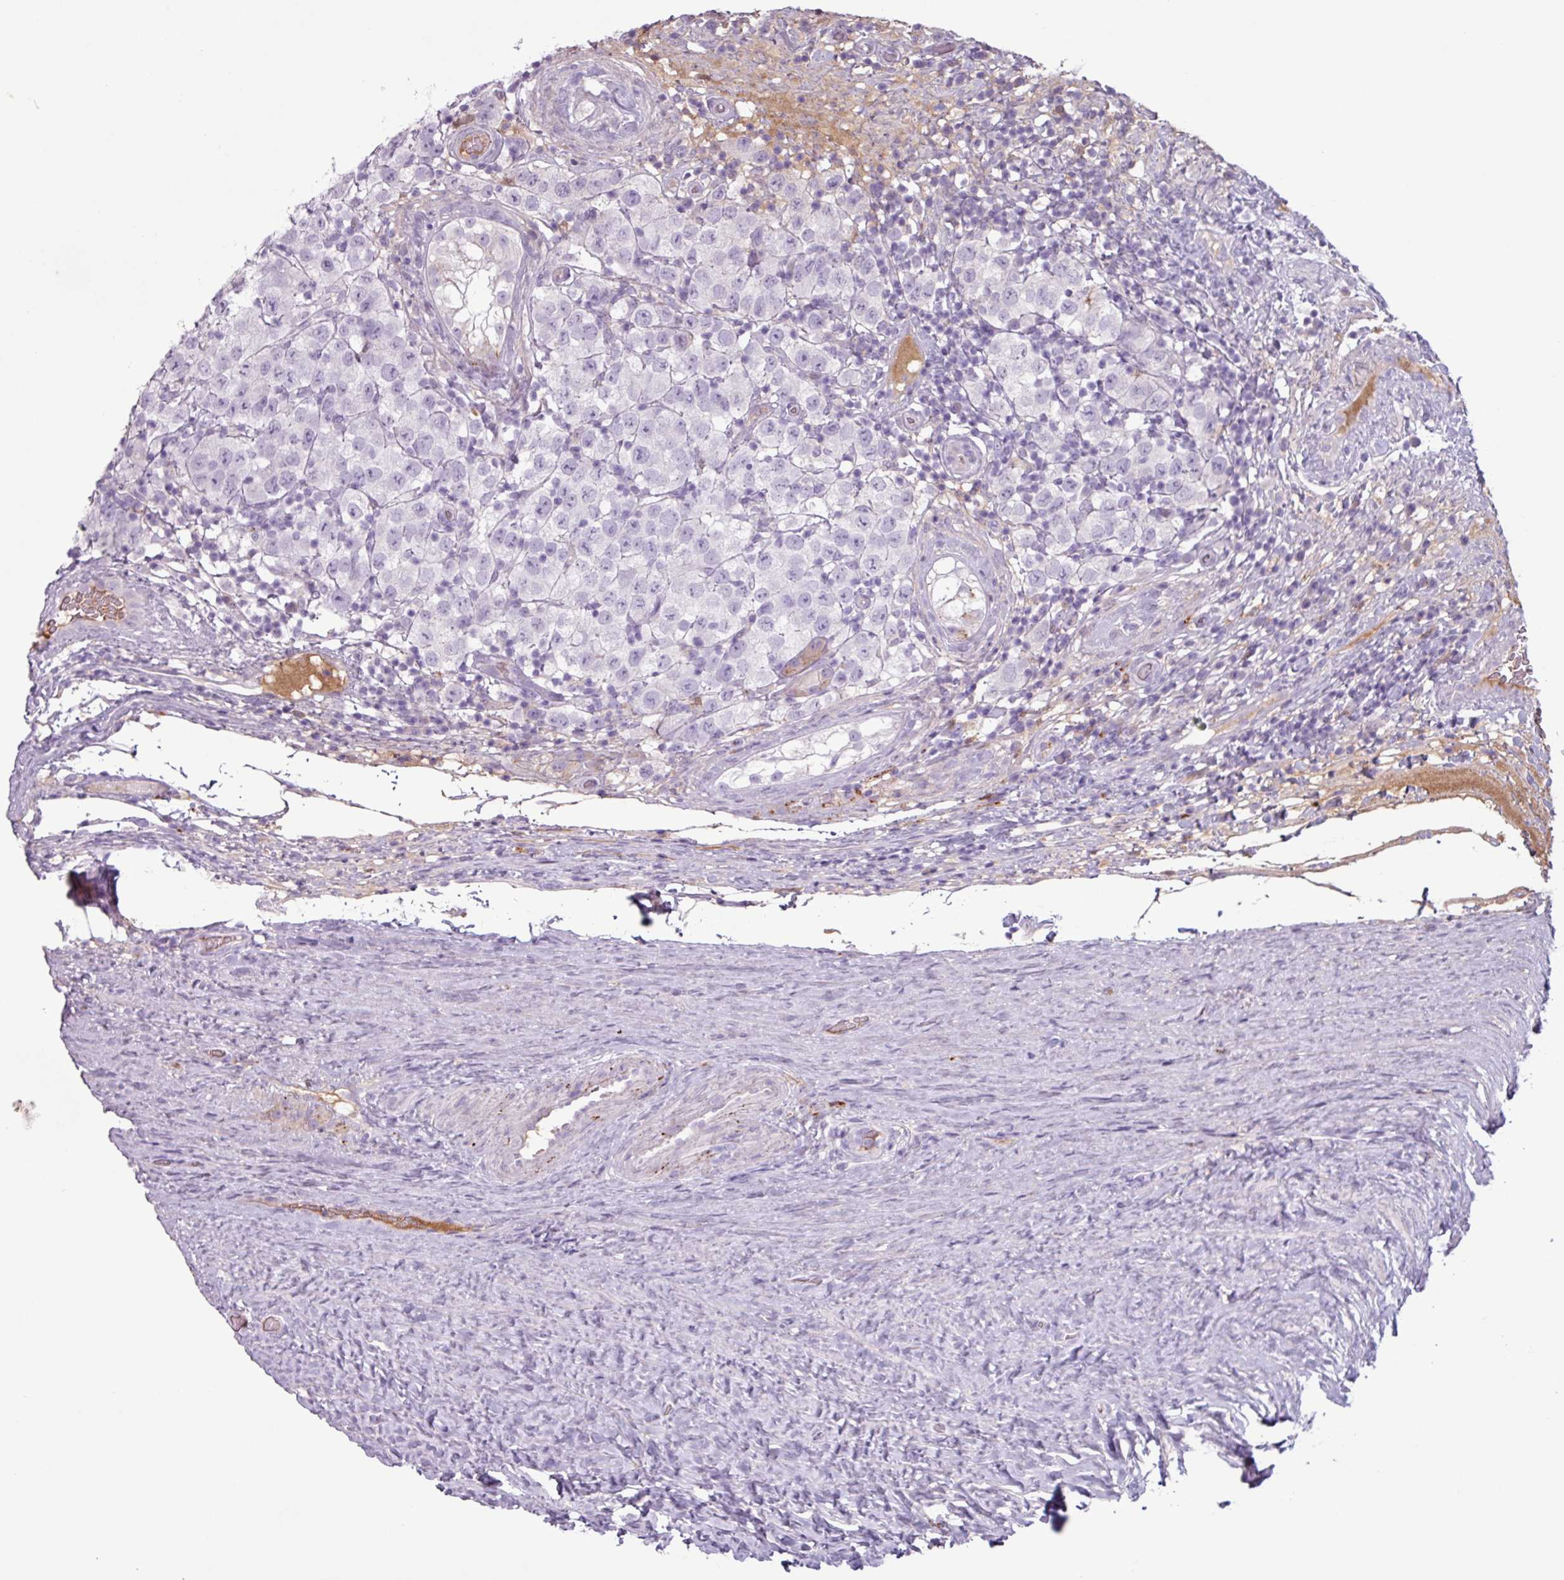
{"staining": {"intensity": "negative", "quantity": "none", "location": "none"}, "tissue": "testis cancer", "cell_type": "Tumor cells", "image_type": "cancer", "snomed": [{"axis": "morphology", "description": "Seminoma, NOS"}, {"axis": "morphology", "description": "Carcinoma, Embryonal, NOS"}, {"axis": "topography", "description": "Testis"}], "caption": "The image exhibits no significant positivity in tumor cells of testis cancer (embryonal carcinoma).", "gene": "C4B", "patient": {"sex": "male", "age": 41}}